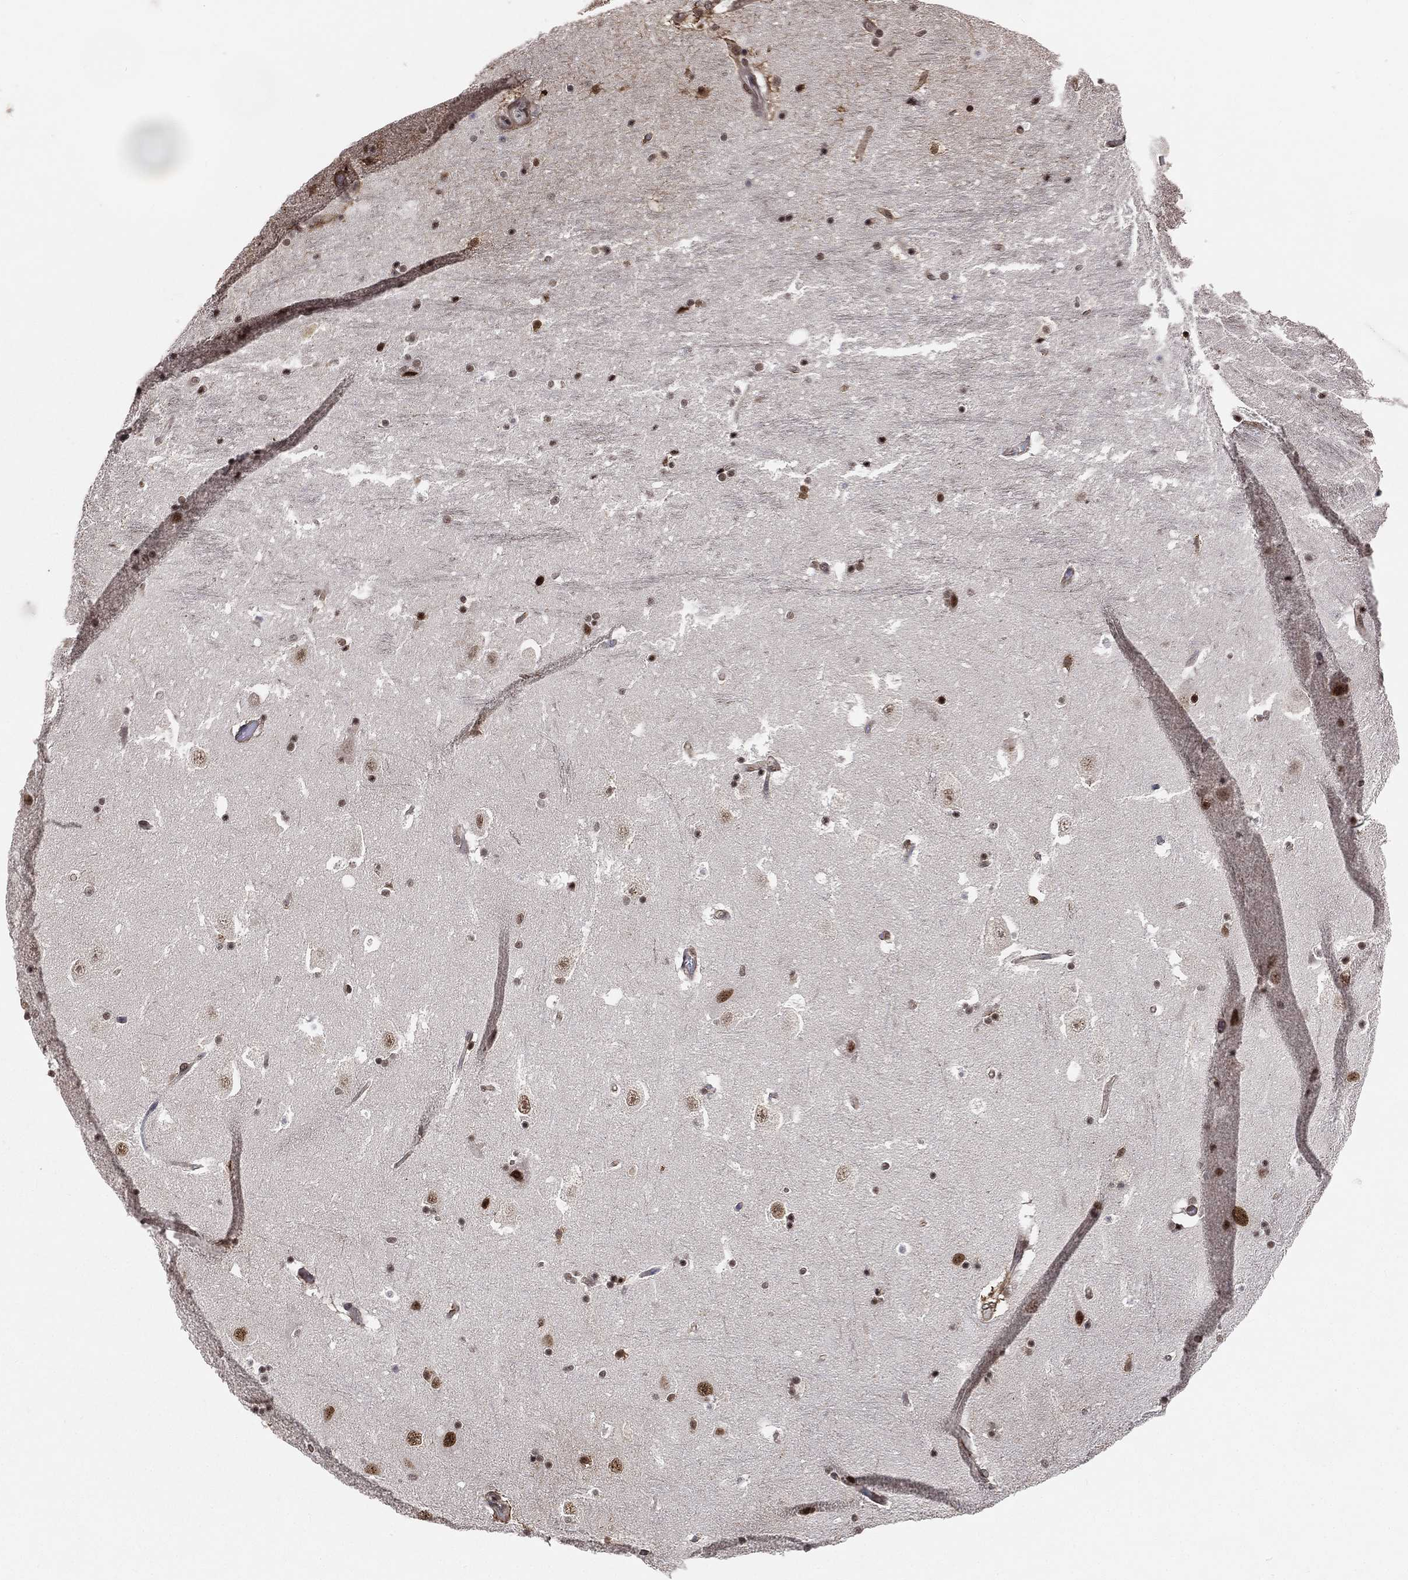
{"staining": {"intensity": "strong", "quantity": "<25%", "location": "nuclear"}, "tissue": "hippocampus", "cell_type": "Glial cells", "image_type": "normal", "snomed": [{"axis": "morphology", "description": "Normal tissue, NOS"}, {"axis": "topography", "description": "Hippocampus"}], "caption": "IHC (DAB) staining of unremarkable hippocampus displays strong nuclear protein staining in about <25% of glial cells. Using DAB (brown) and hematoxylin (blue) stains, captured at high magnification using brightfield microscopy.", "gene": "RSRC2", "patient": {"sex": "male", "age": 51}}